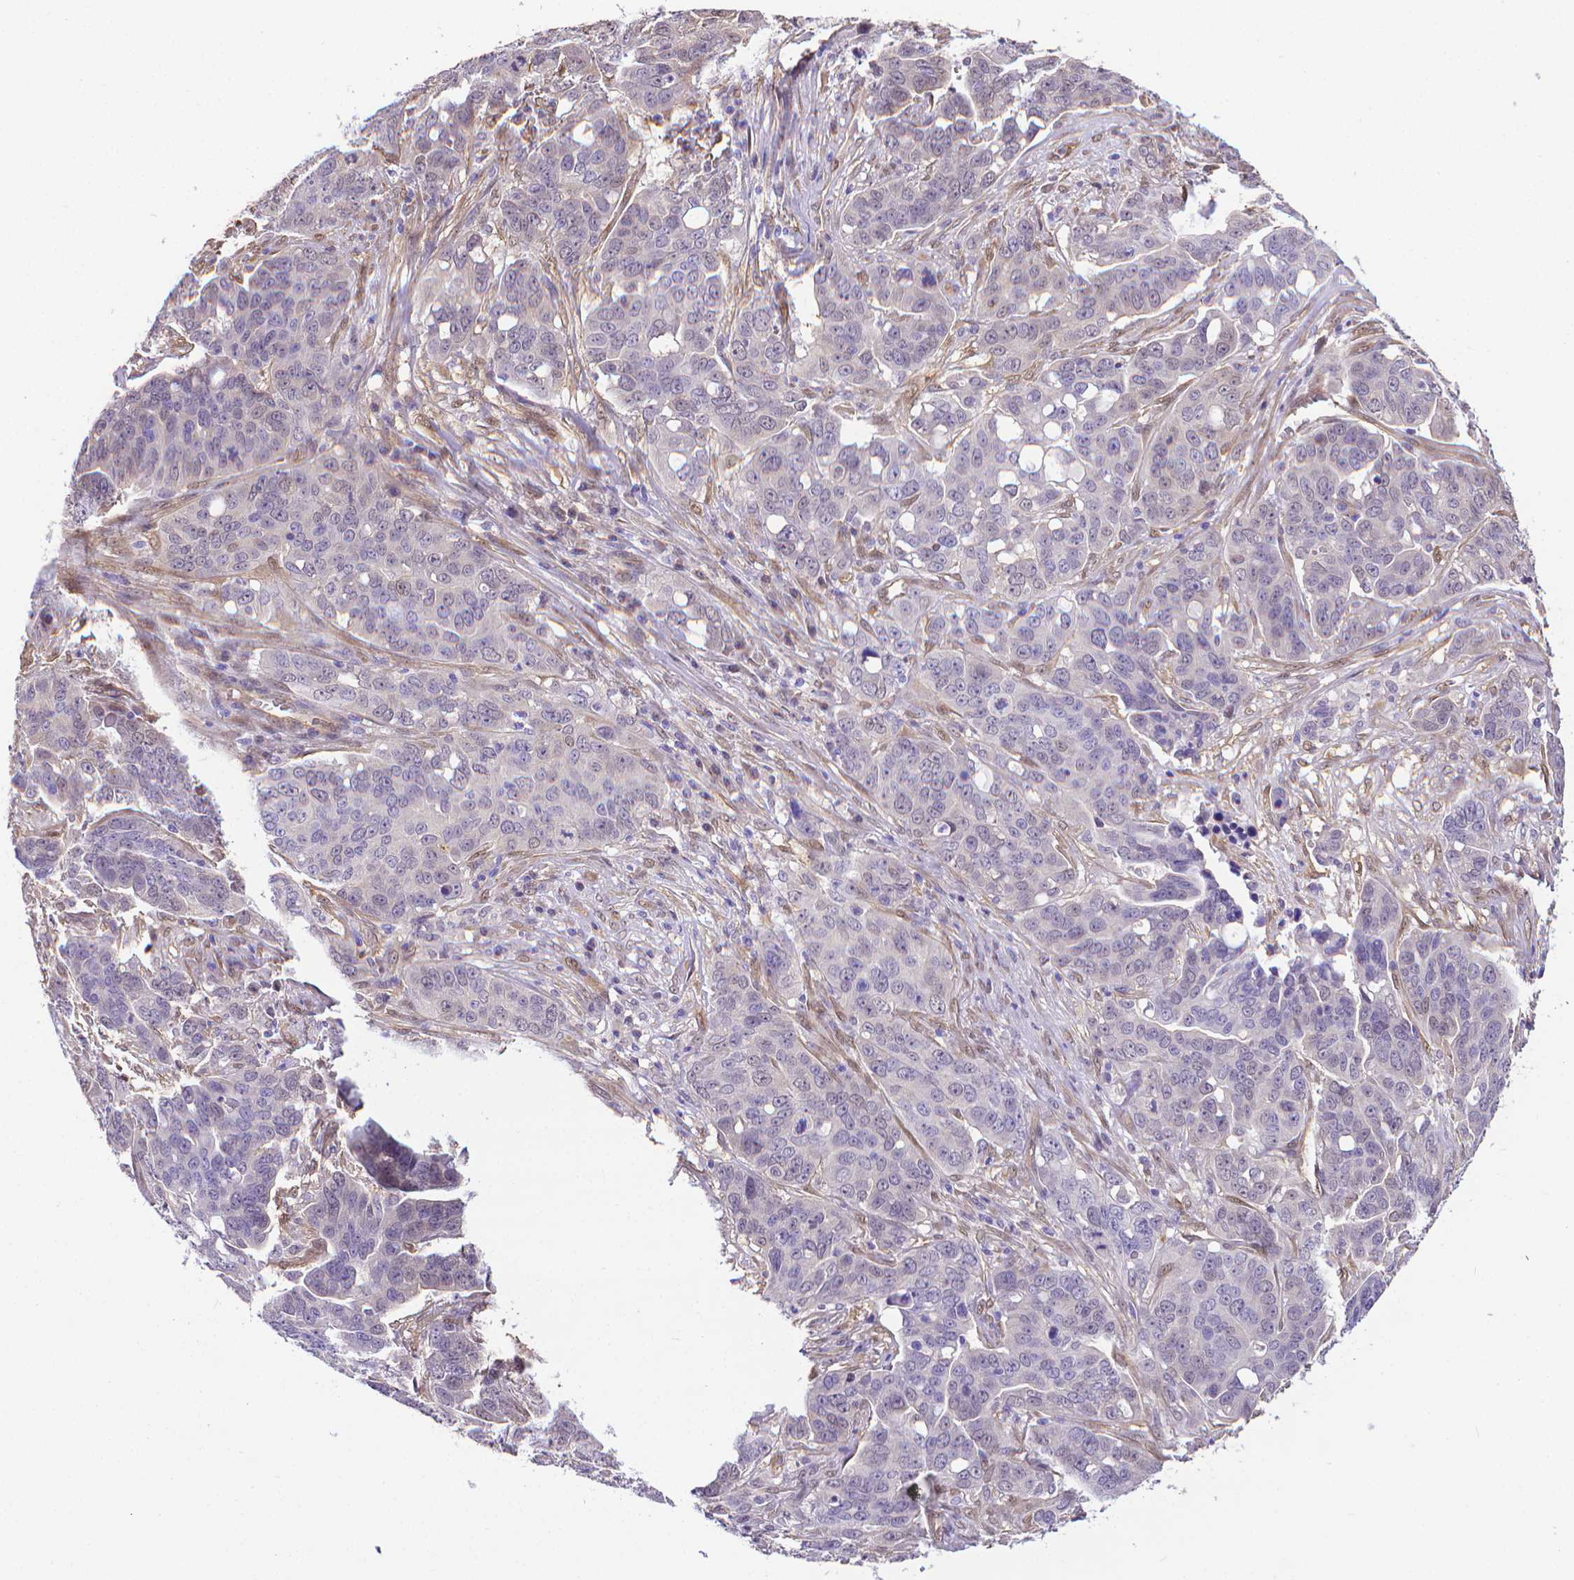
{"staining": {"intensity": "negative", "quantity": "none", "location": "none"}, "tissue": "ovarian cancer", "cell_type": "Tumor cells", "image_type": "cancer", "snomed": [{"axis": "morphology", "description": "Carcinoma, endometroid"}, {"axis": "topography", "description": "Ovary"}], "caption": "Immunohistochemistry of human ovarian endometroid carcinoma demonstrates no positivity in tumor cells.", "gene": "CLIC4", "patient": {"sex": "female", "age": 78}}